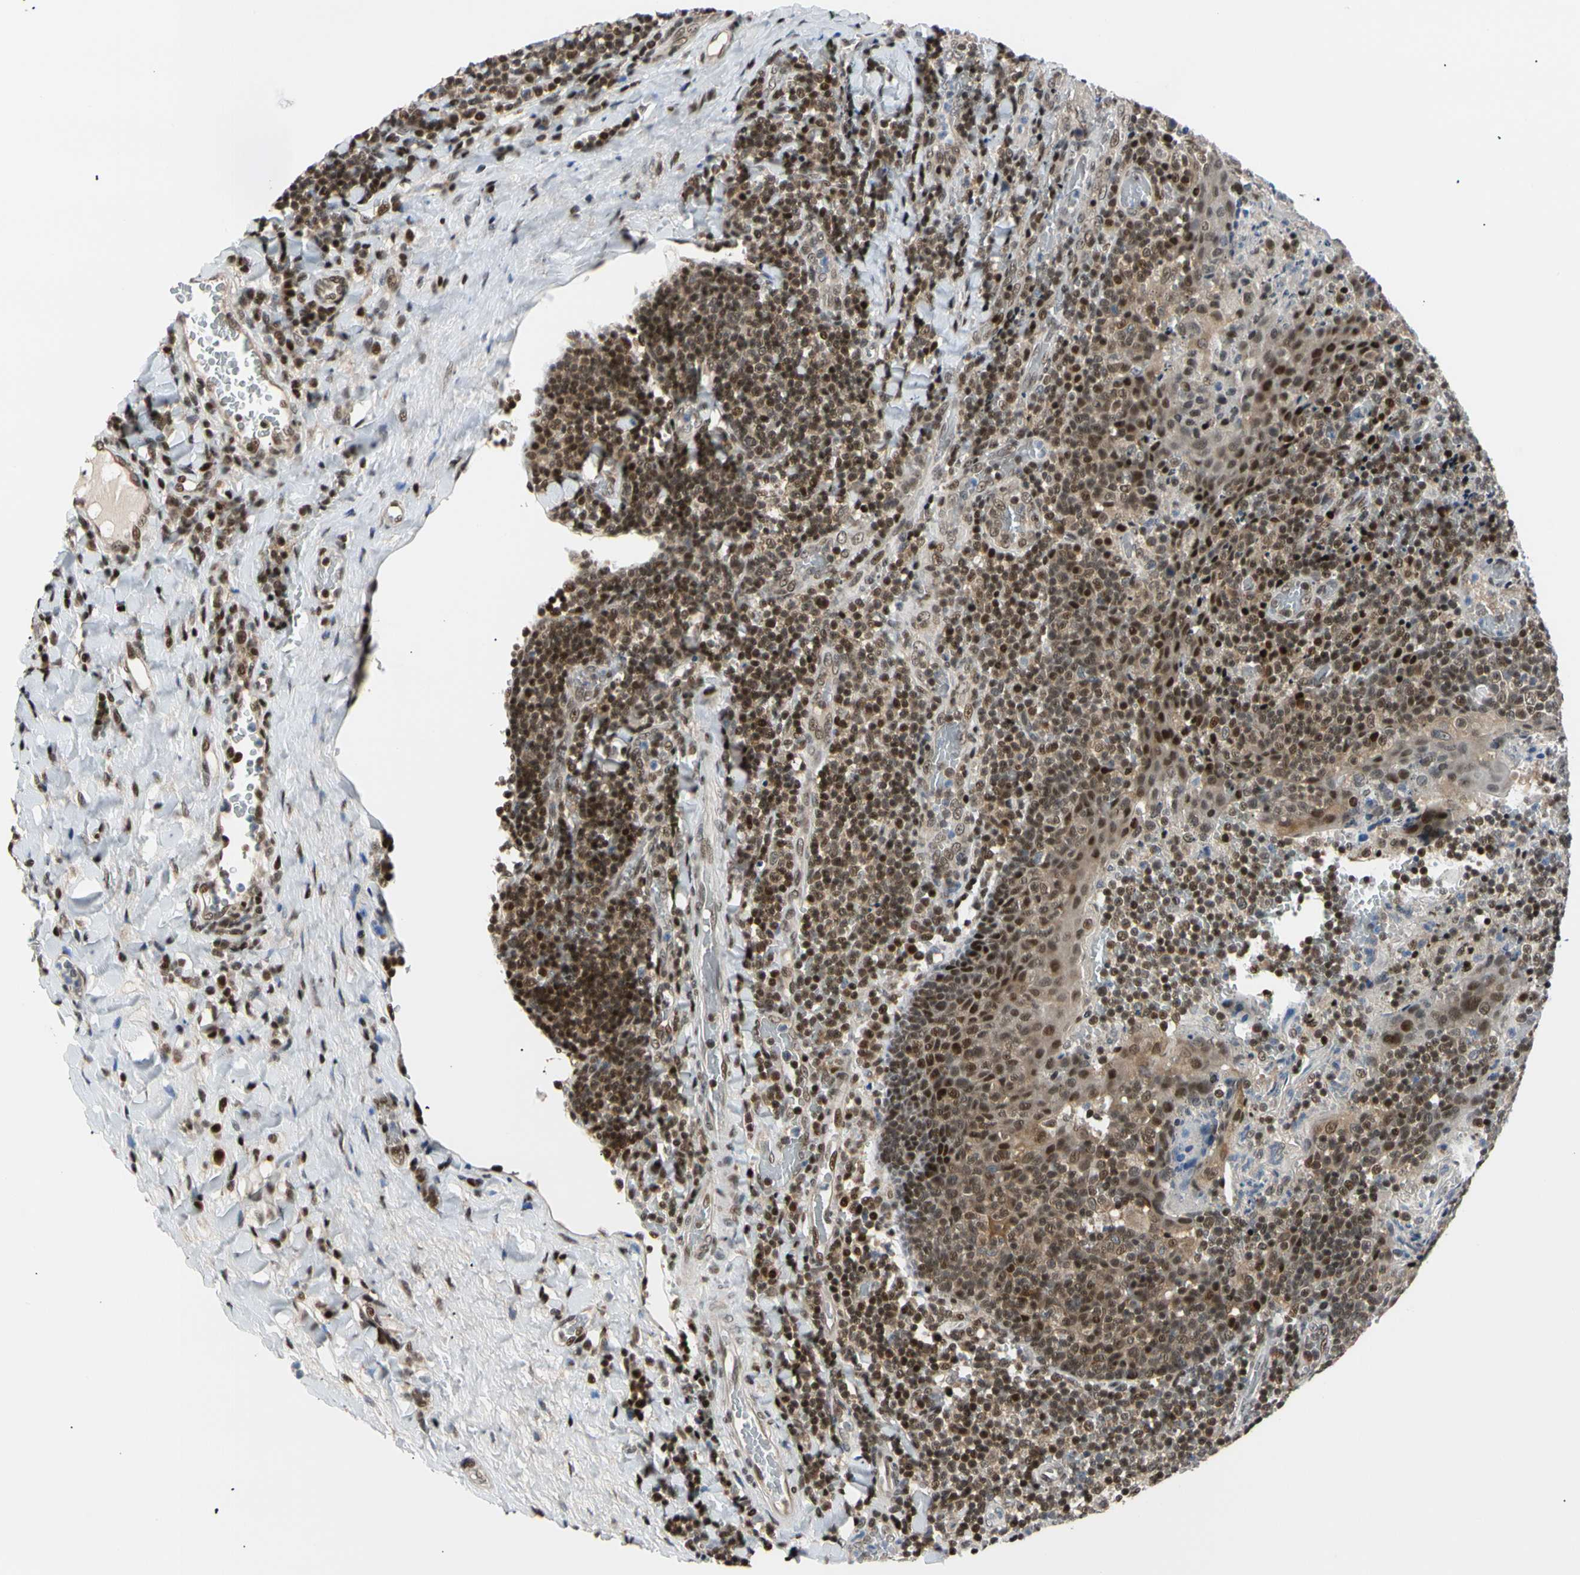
{"staining": {"intensity": "strong", "quantity": "25%-75%", "location": "nuclear"}, "tissue": "tonsil", "cell_type": "Germinal center cells", "image_type": "normal", "snomed": [{"axis": "morphology", "description": "Normal tissue, NOS"}, {"axis": "topography", "description": "Tonsil"}], "caption": "A micrograph of tonsil stained for a protein reveals strong nuclear brown staining in germinal center cells.", "gene": "E2F1", "patient": {"sex": "male", "age": 17}}